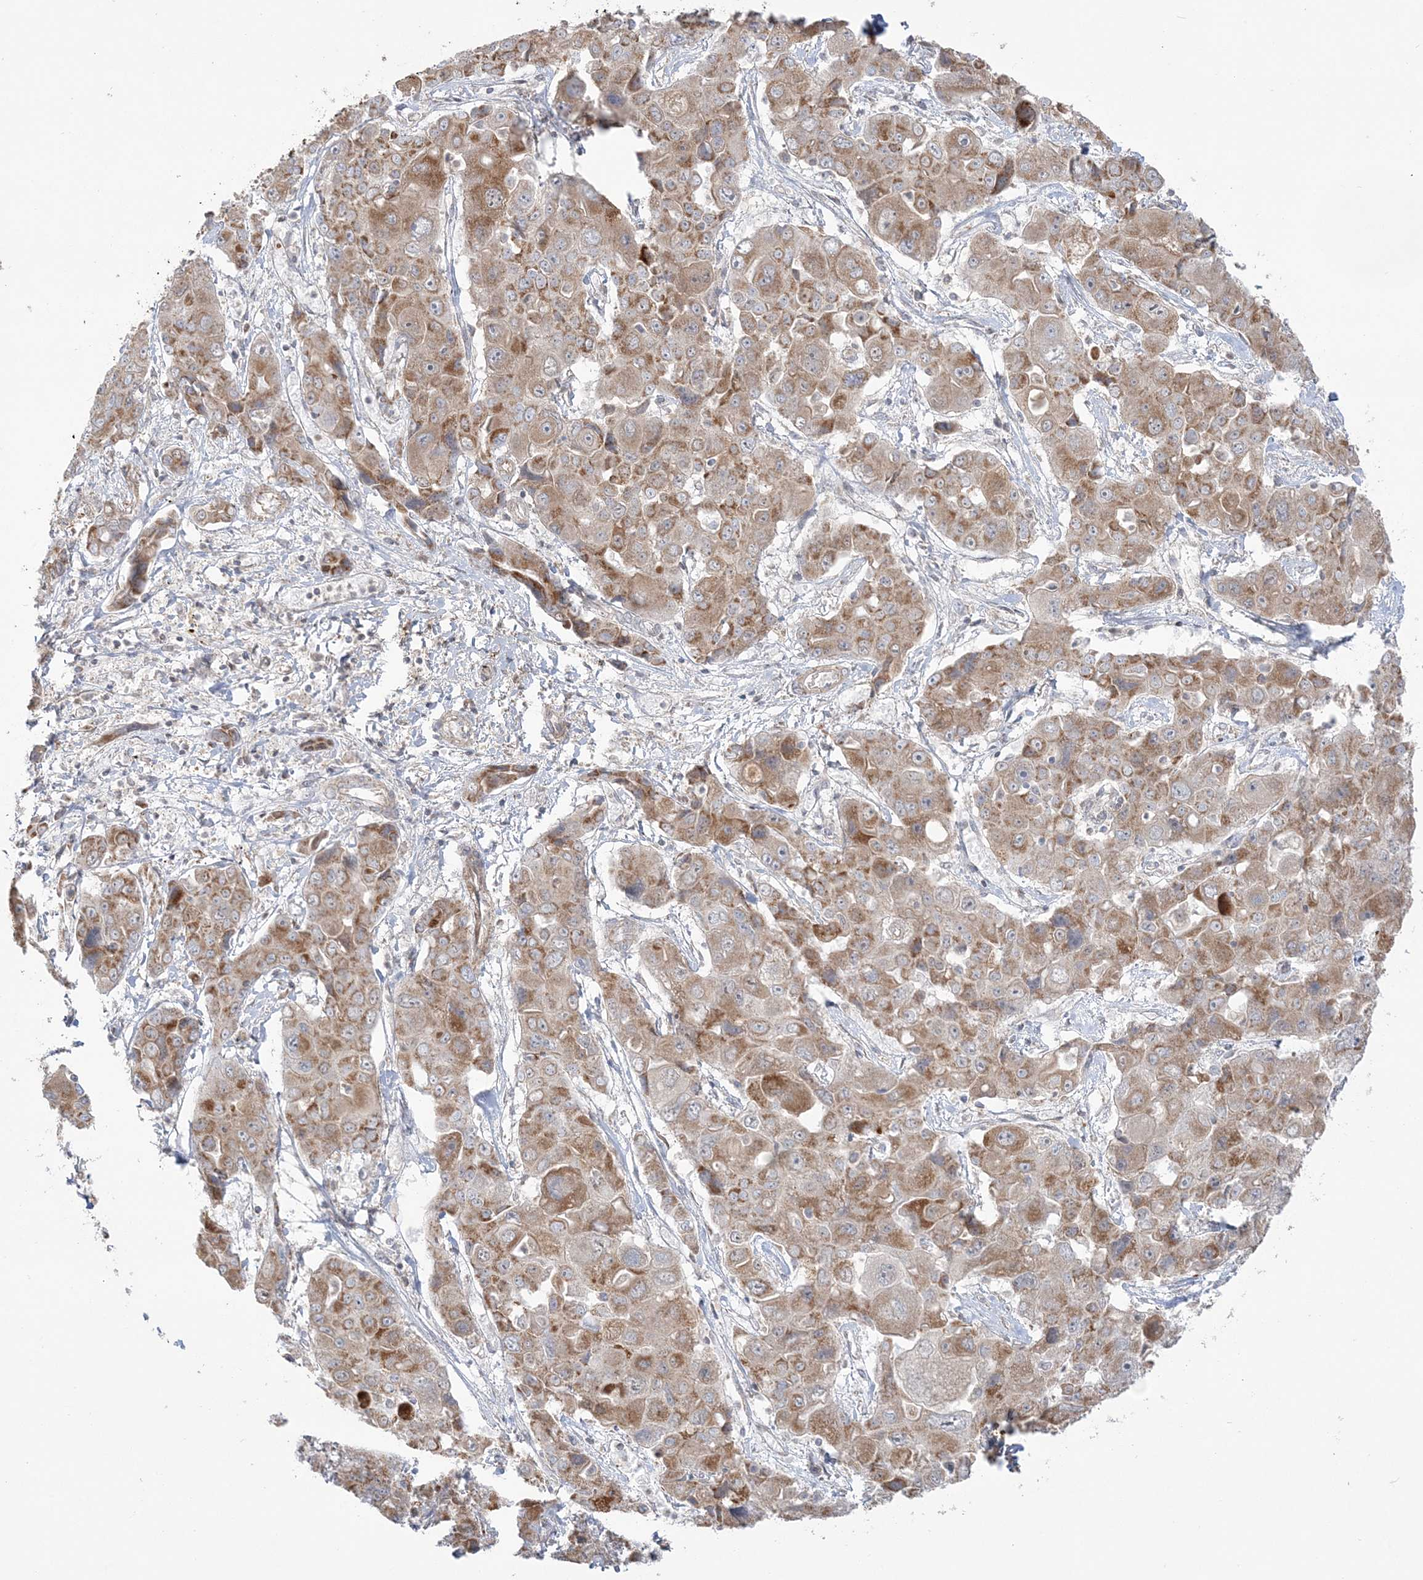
{"staining": {"intensity": "moderate", "quantity": ">75%", "location": "cytoplasmic/membranous"}, "tissue": "liver cancer", "cell_type": "Tumor cells", "image_type": "cancer", "snomed": [{"axis": "morphology", "description": "Cholangiocarcinoma"}, {"axis": "topography", "description": "Liver"}], "caption": "Liver cancer (cholangiocarcinoma) tissue exhibits moderate cytoplasmic/membranous positivity in approximately >75% of tumor cells", "gene": "SCLT1", "patient": {"sex": "male", "age": 67}}